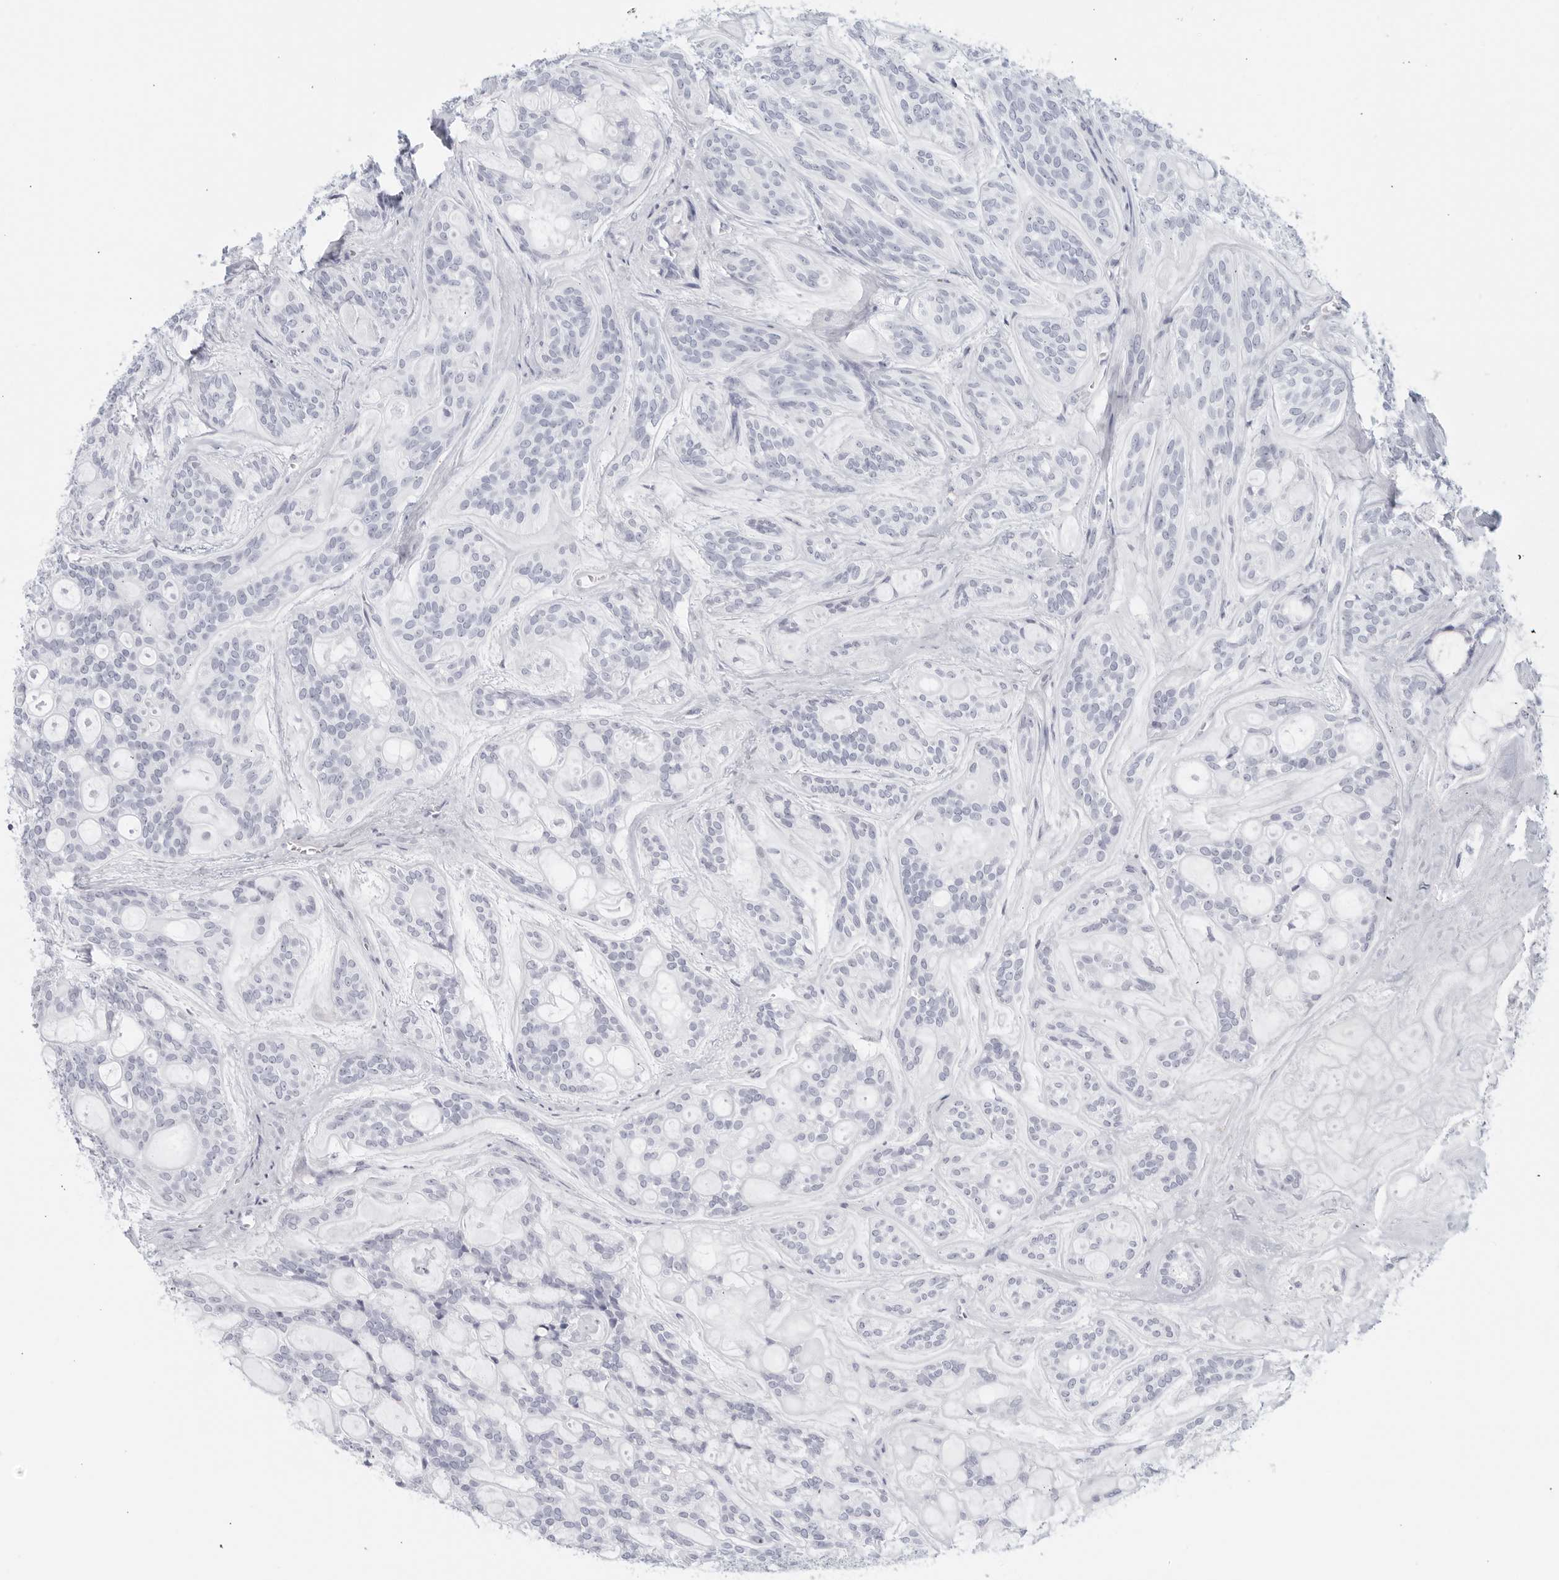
{"staining": {"intensity": "negative", "quantity": "none", "location": "none"}, "tissue": "head and neck cancer", "cell_type": "Tumor cells", "image_type": "cancer", "snomed": [{"axis": "morphology", "description": "Adenocarcinoma, NOS"}, {"axis": "topography", "description": "Head-Neck"}], "caption": "This histopathology image is of head and neck adenocarcinoma stained with immunohistochemistry to label a protein in brown with the nuclei are counter-stained blue. There is no positivity in tumor cells.", "gene": "FGG", "patient": {"sex": "male", "age": 66}}